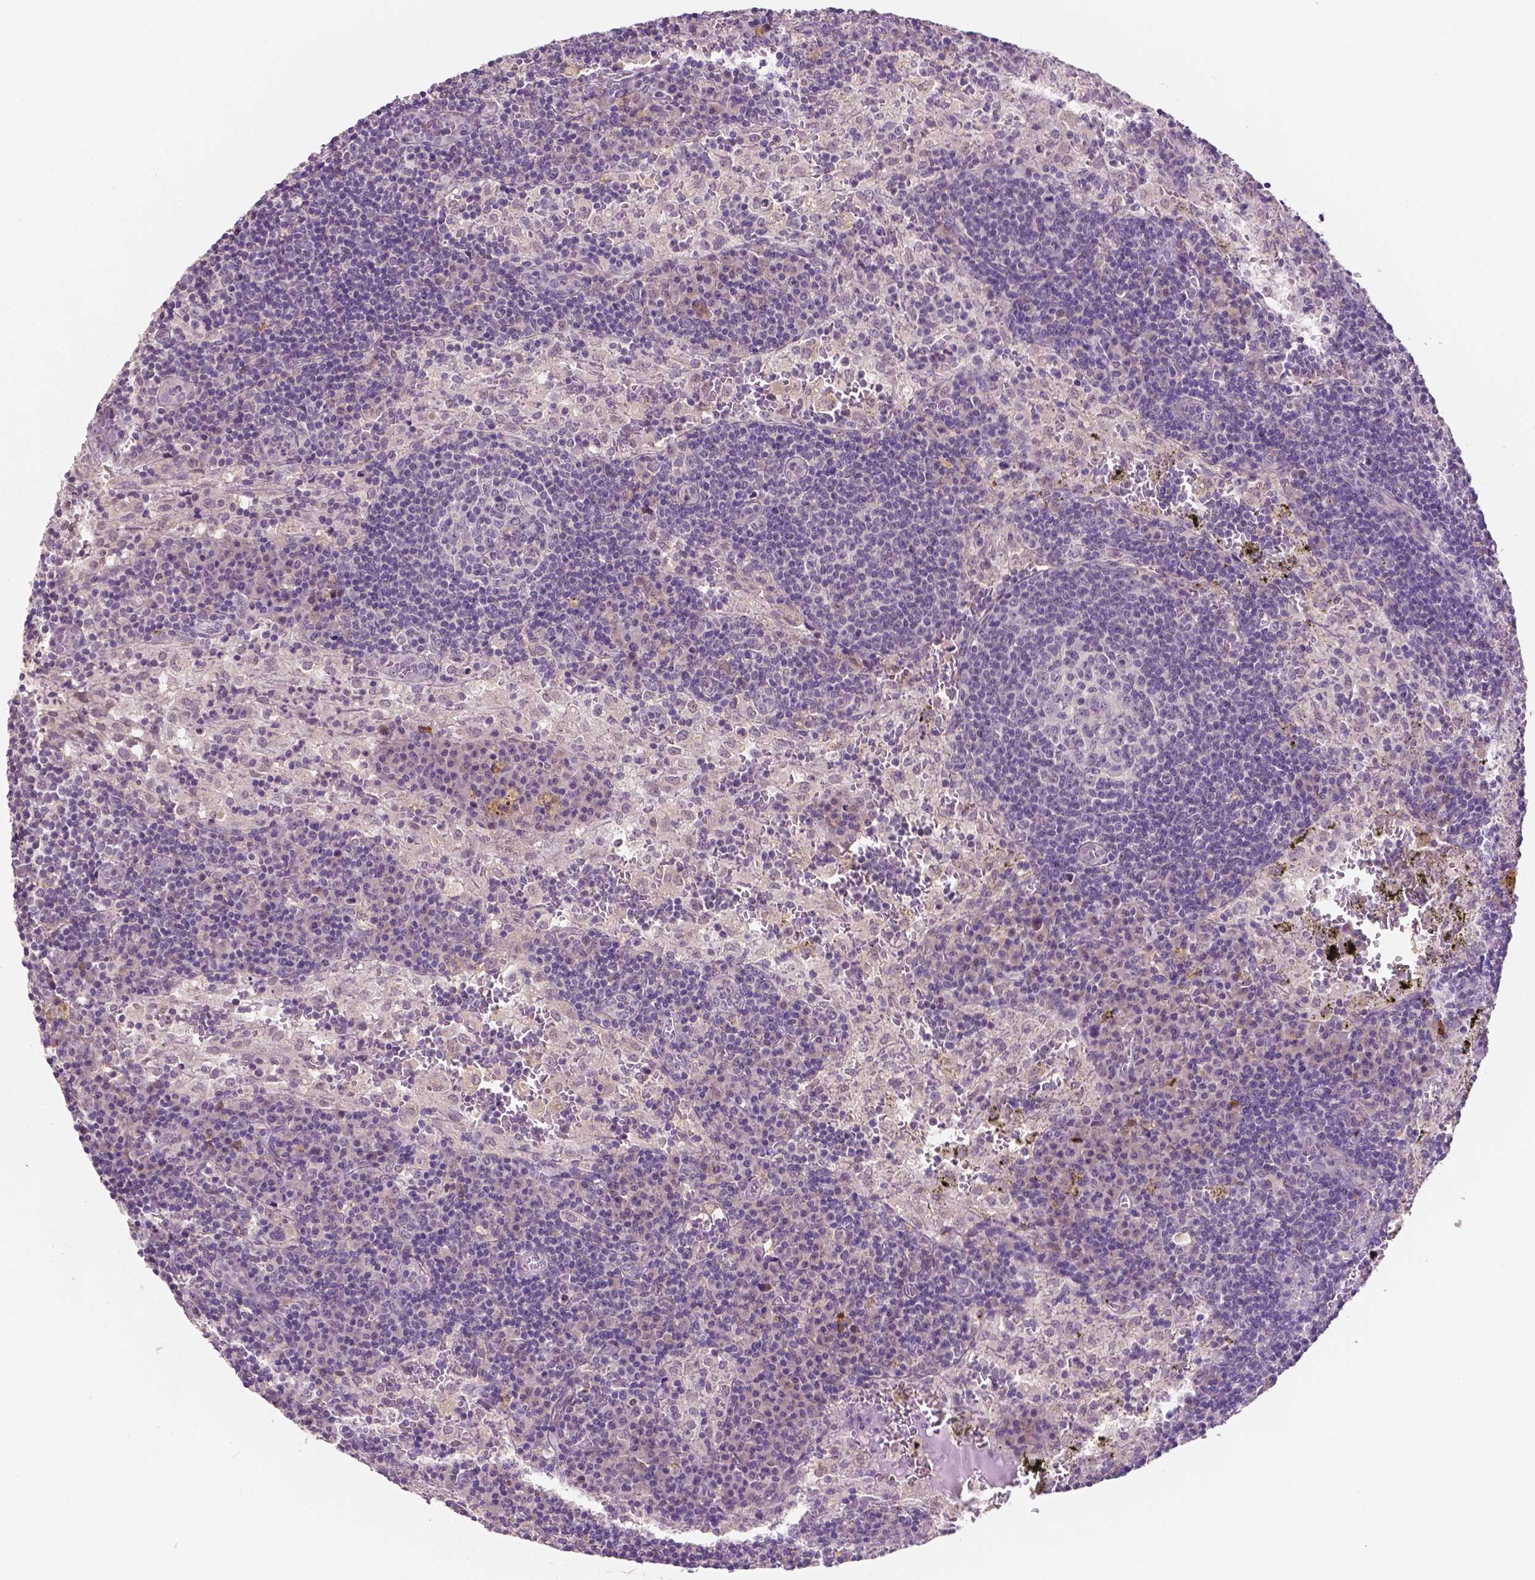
{"staining": {"intensity": "negative", "quantity": "none", "location": "none"}, "tissue": "lymph node", "cell_type": "Germinal center cells", "image_type": "normal", "snomed": [{"axis": "morphology", "description": "Normal tissue, NOS"}, {"axis": "topography", "description": "Lymph node"}], "caption": "This image is of unremarkable lymph node stained with immunohistochemistry to label a protein in brown with the nuclei are counter-stained blue. There is no expression in germinal center cells.", "gene": "SHLD3", "patient": {"sex": "male", "age": 62}}